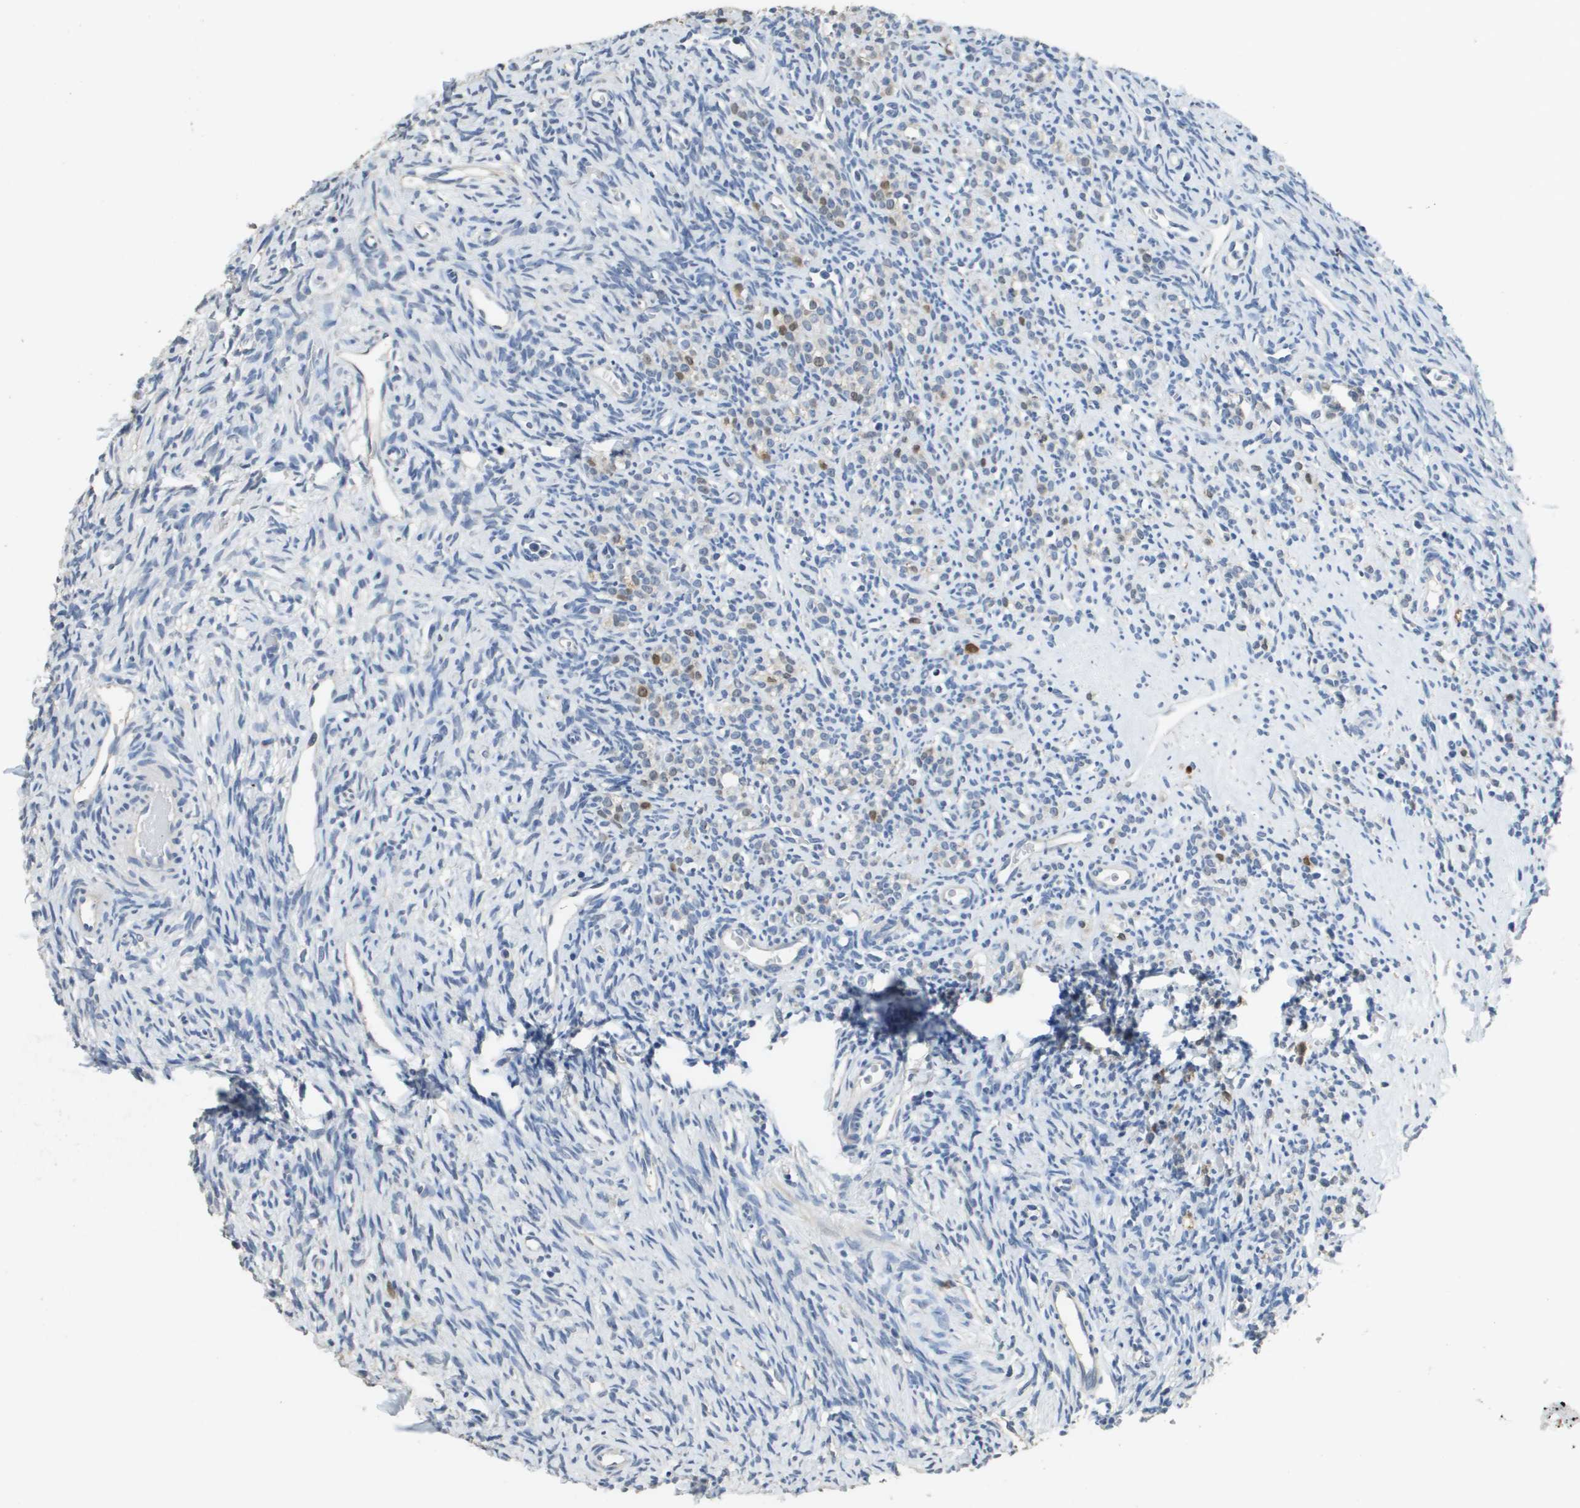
{"staining": {"intensity": "negative", "quantity": "none", "location": "none"}, "tissue": "ovary", "cell_type": "Follicle cells", "image_type": "normal", "snomed": [{"axis": "morphology", "description": "Normal tissue, NOS"}, {"axis": "topography", "description": "Ovary"}], "caption": "Immunohistochemistry (IHC) micrograph of normal ovary: ovary stained with DAB displays no significant protein staining in follicle cells. (IHC, brightfield microscopy, high magnification).", "gene": "MT3", "patient": {"sex": "female", "age": 33}}